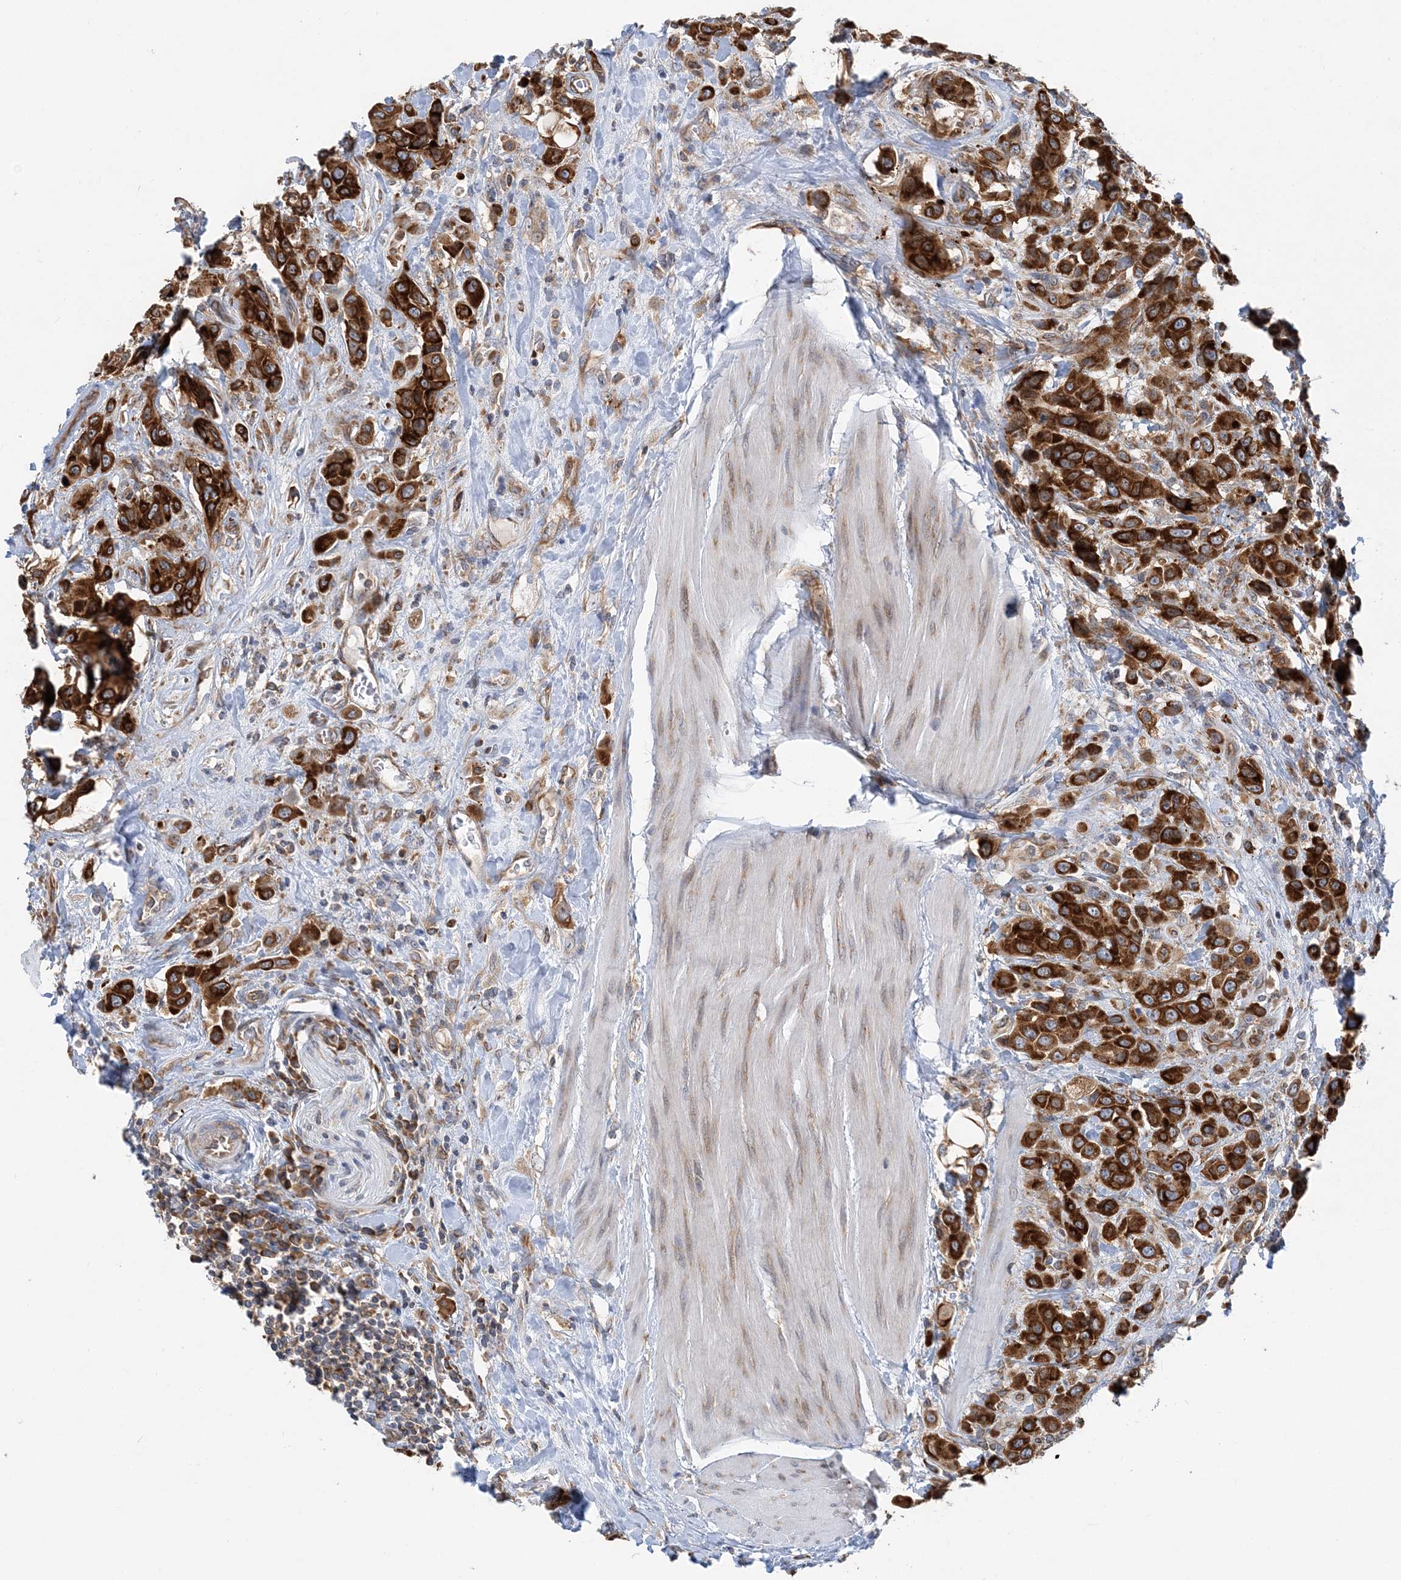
{"staining": {"intensity": "strong", "quantity": ">75%", "location": "cytoplasmic/membranous"}, "tissue": "urothelial cancer", "cell_type": "Tumor cells", "image_type": "cancer", "snomed": [{"axis": "morphology", "description": "Urothelial carcinoma, High grade"}, {"axis": "topography", "description": "Urinary bladder"}], "caption": "Immunohistochemical staining of human high-grade urothelial carcinoma reveals high levels of strong cytoplasmic/membranous staining in about >75% of tumor cells.", "gene": "LARP4B", "patient": {"sex": "male", "age": 50}}